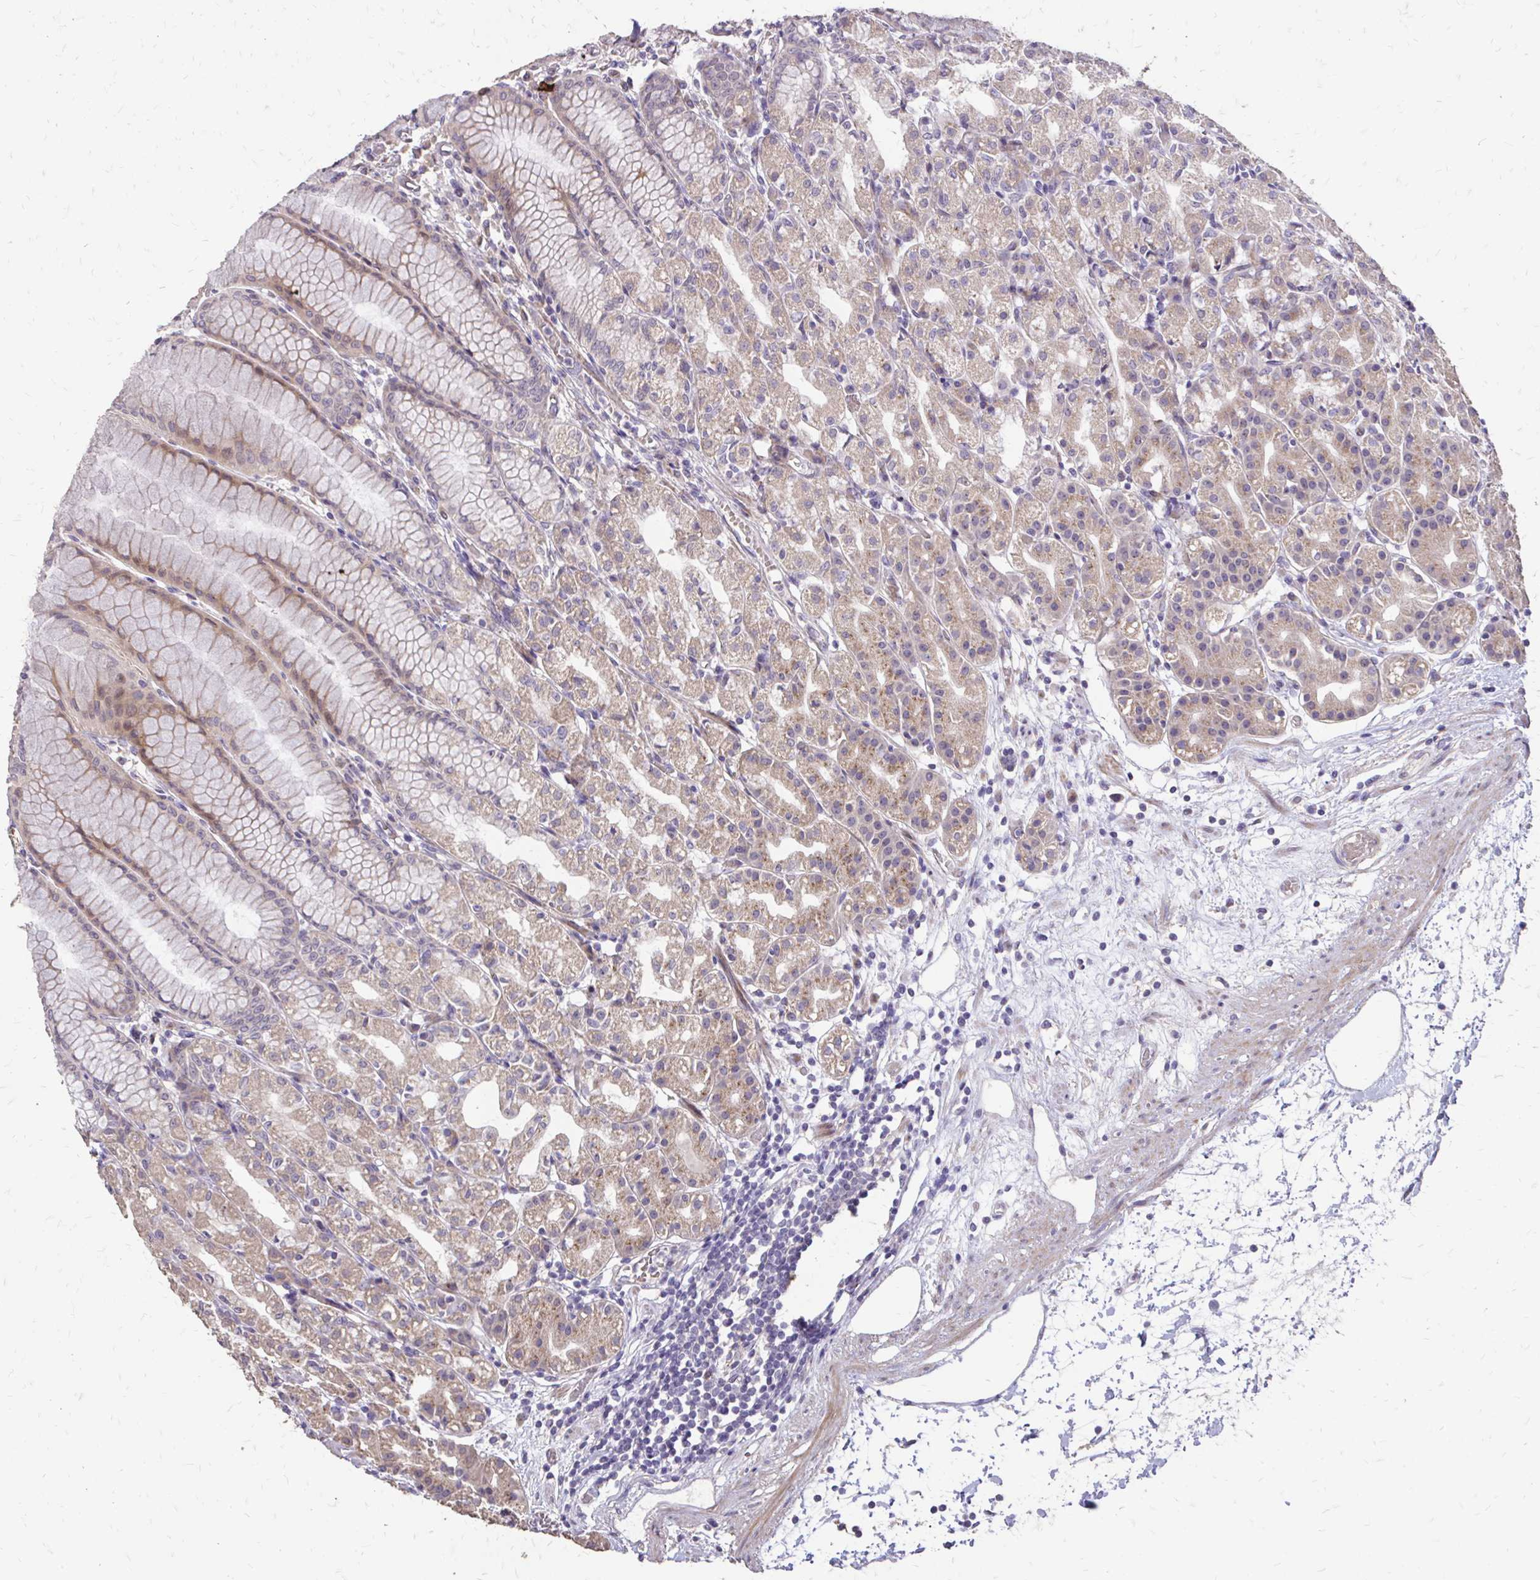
{"staining": {"intensity": "weak", "quantity": ">75%", "location": "cytoplasmic/membranous"}, "tissue": "stomach", "cell_type": "Glandular cells", "image_type": "normal", "snomed": [{"axis": "morphology", "description": "Normal tissue, NOS"}, {"axis": "topography", "description": "Stomach"}], "caption": "Immunohistochemistry (IHC) micrograph of normal stomach: human stomach stained using IHC shows low levels of weak protein expression localized specifically in the cytoplasmic/membranous of glandular cells, appearing as a cytoplasmic/membranous brown color.", "gene": "MYORG", "patient": {"sex": "female", "age": 57}}